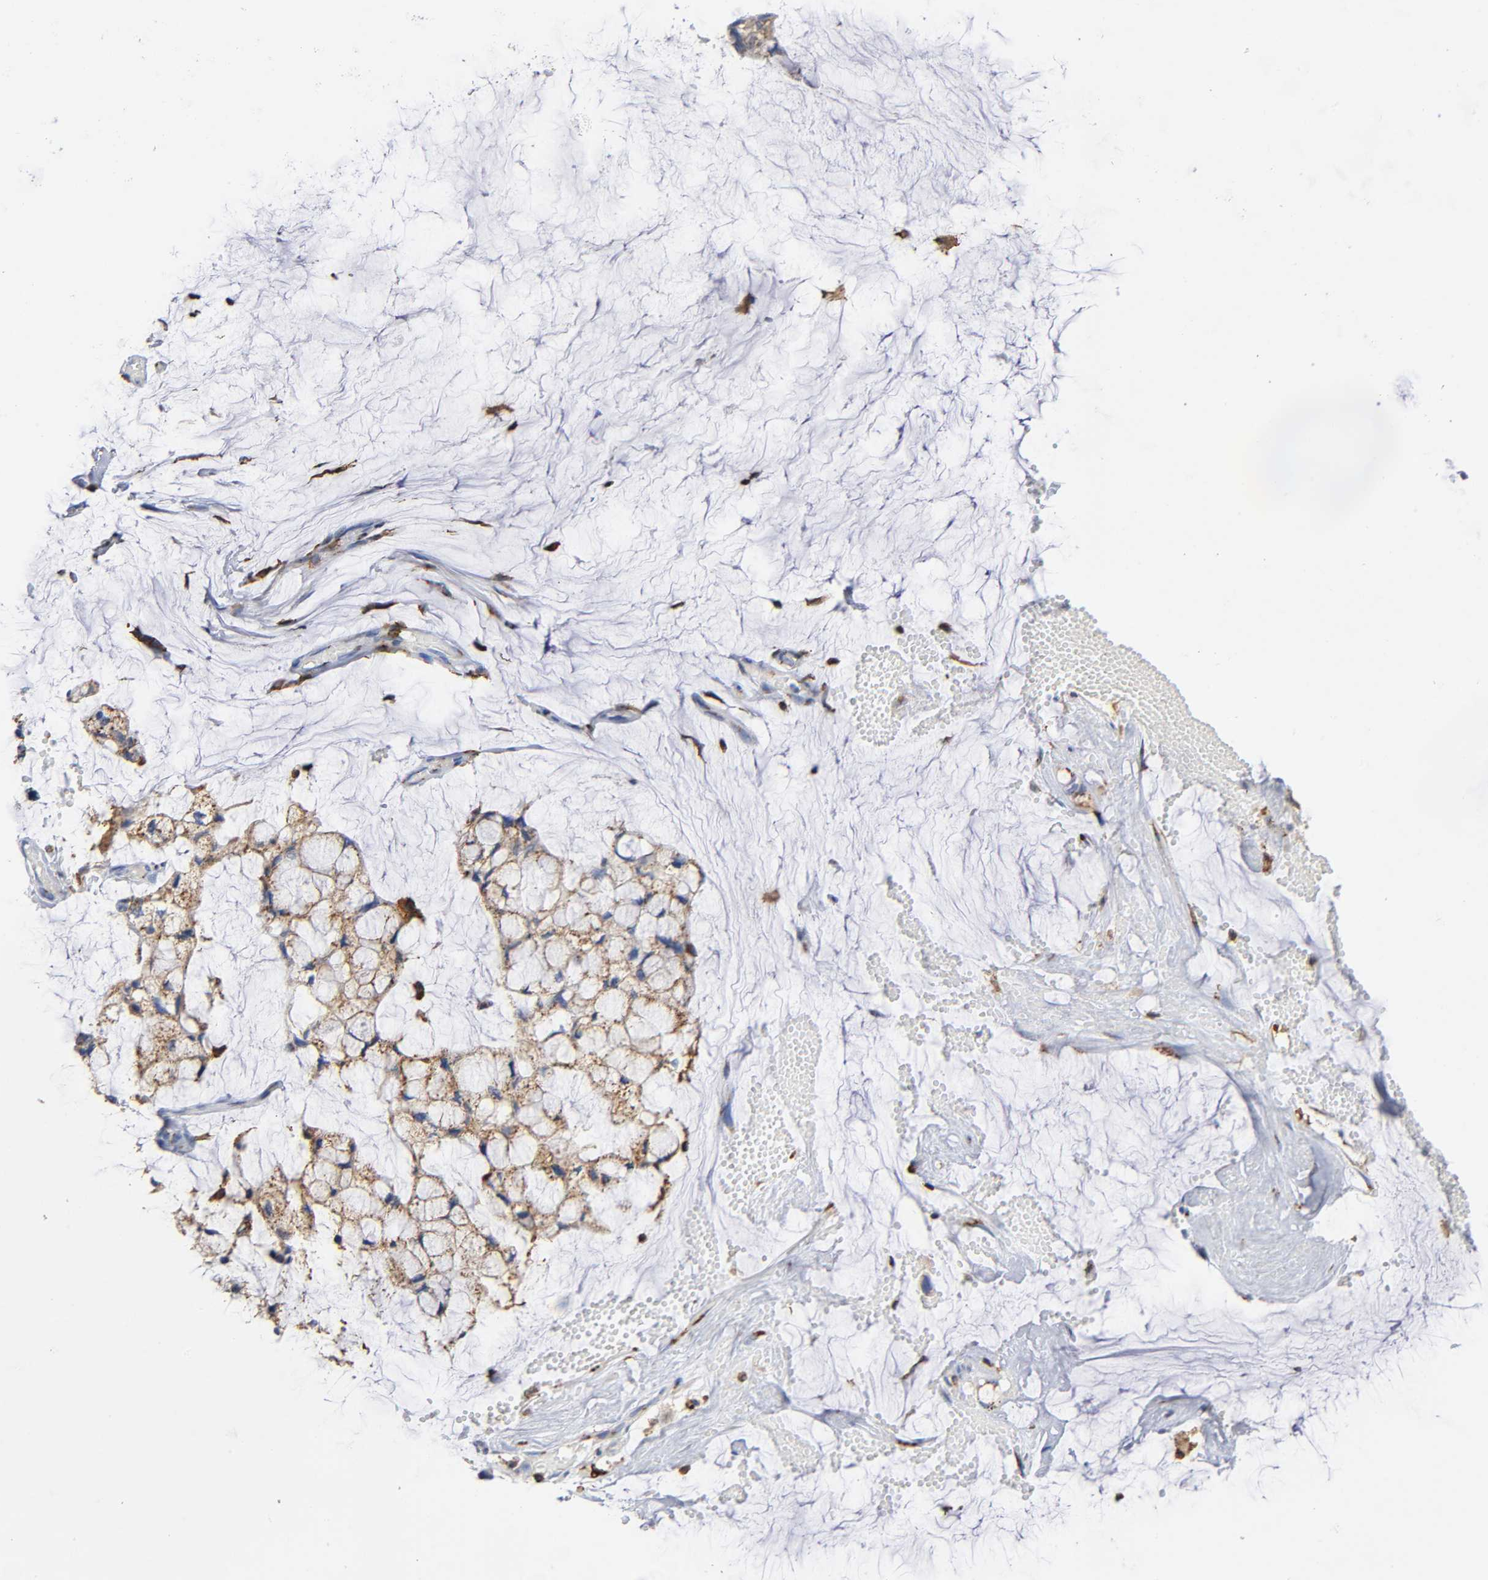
{"staining": {"intensity": "moderate", "quantity": ">75%", "location": "cytoplasmic/membranous"}, "tissue": "ovarian cancer", "cell_type": "Tumor cells", "image_type": "cancer", "snomed": [{"axis": "morphology", "description": "Cystadenocarcinoma, mucinous, NOS"}, {"axis": "topography", "description": "Ovary"}], "caption": "This histopathology image reveals immunohistochemistry (IHC) staining of ovarian cancer (mucinous cystadenocarcinoma), with medium moderate cytoplasmic/membranous staining in approximately >75% of tumor cells.", "gene": "CAPN10", "patient": {"sex": "female", "age": 39}}